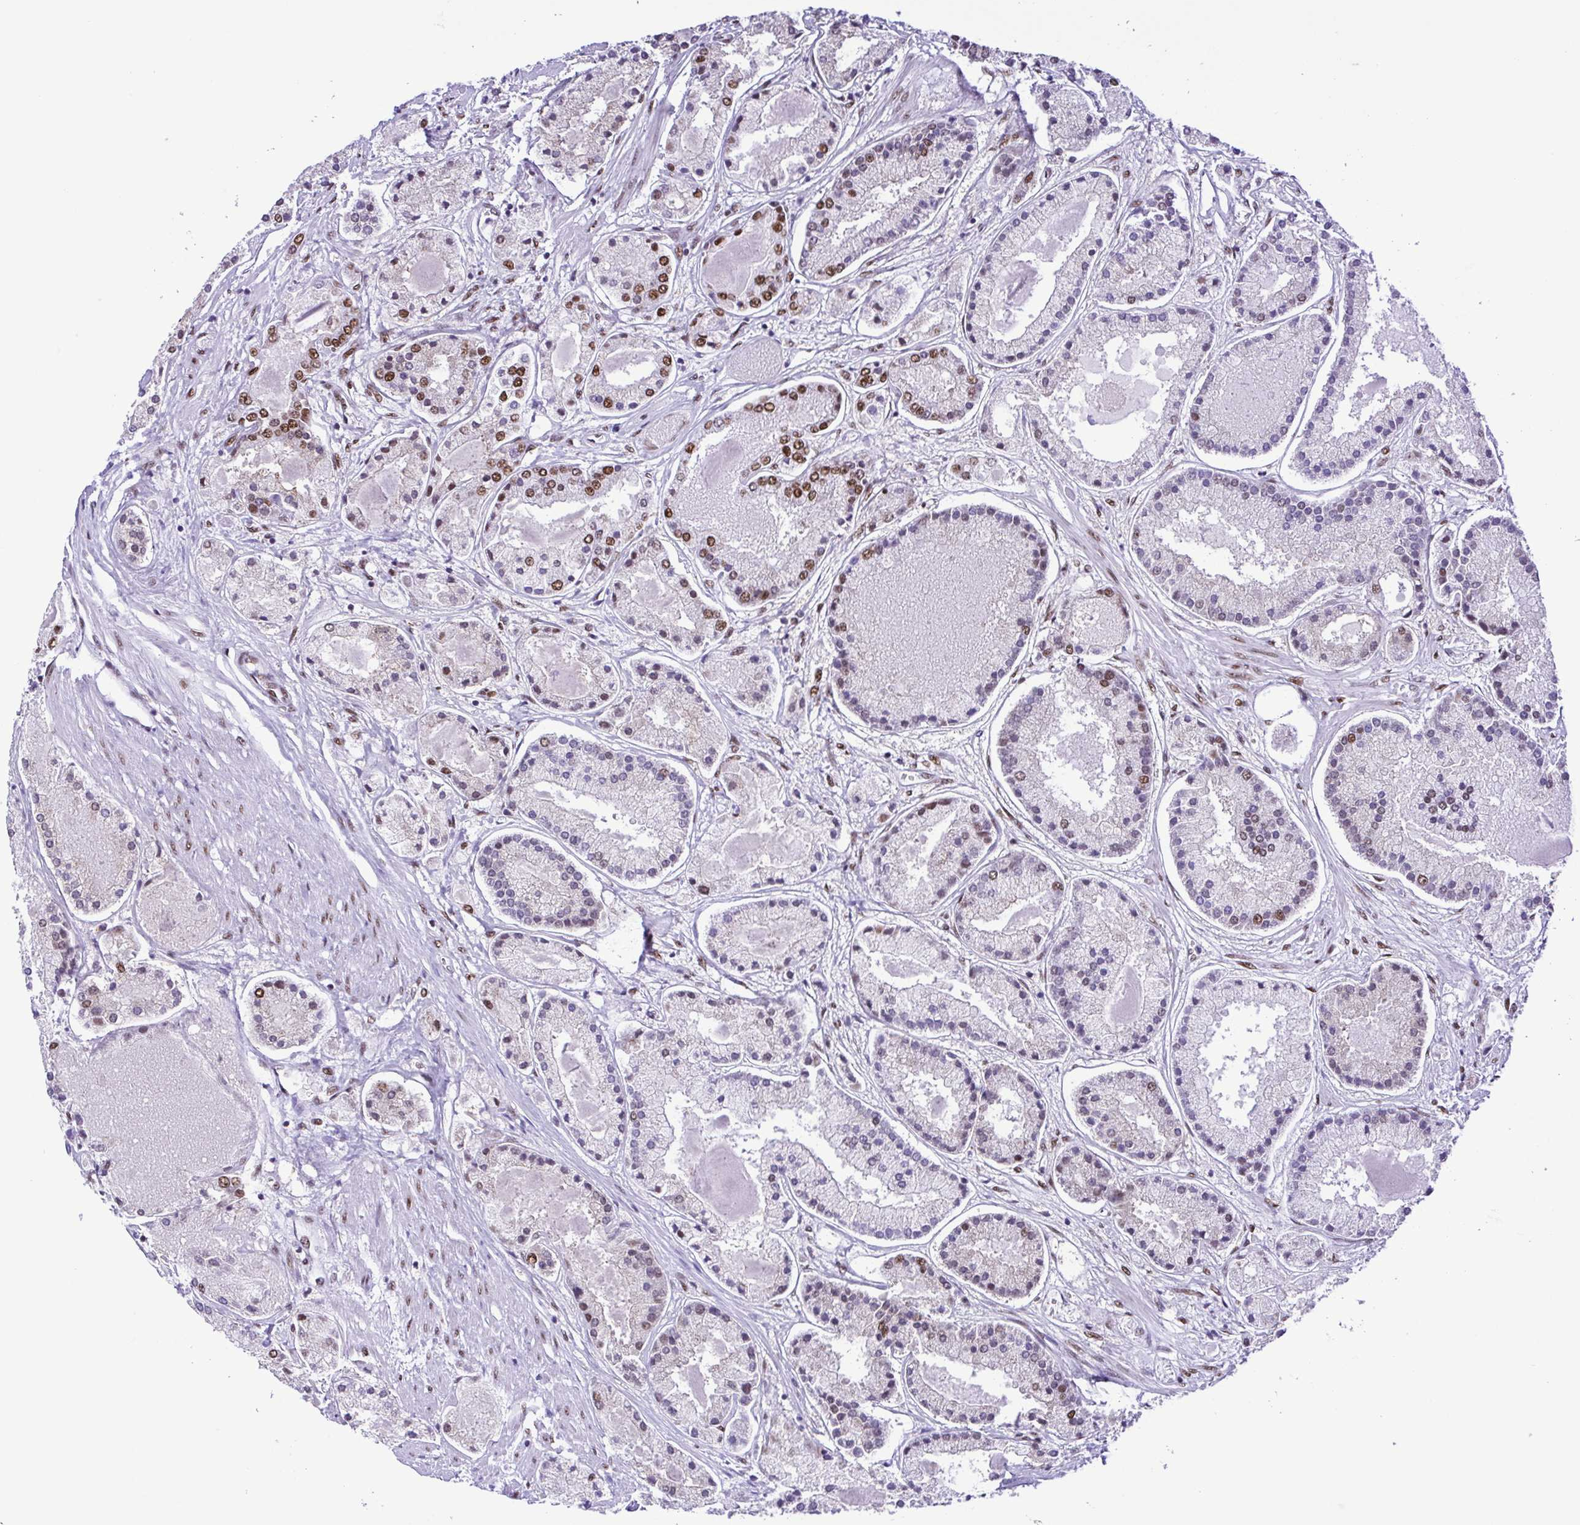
{"staining": {"intensity": "moderate", "quantity": "25%-75%", "location": "nuclear"}, "tissue": "prostate cancer", "cell_type": "Tumor cells", "image_type": "cancer", "snomed": [{"axis": "morphology", "description": "Adenocarcinoma, High grade"}, {"axis": "topography", "description": "Prostate"}], "caption": "A brown stain highlights moderate nuclear expression of a protein in human high-grade adenocarcinoma (prostate) tumor cells. The staining was performed using DAB (3,3'-diaminobenzidine), with brown indicating positive protein expression. Nuclei are stained blue with hematoxylin.", "gene": "TRIM28", "patient": {"sex": "male", "age": 67}}